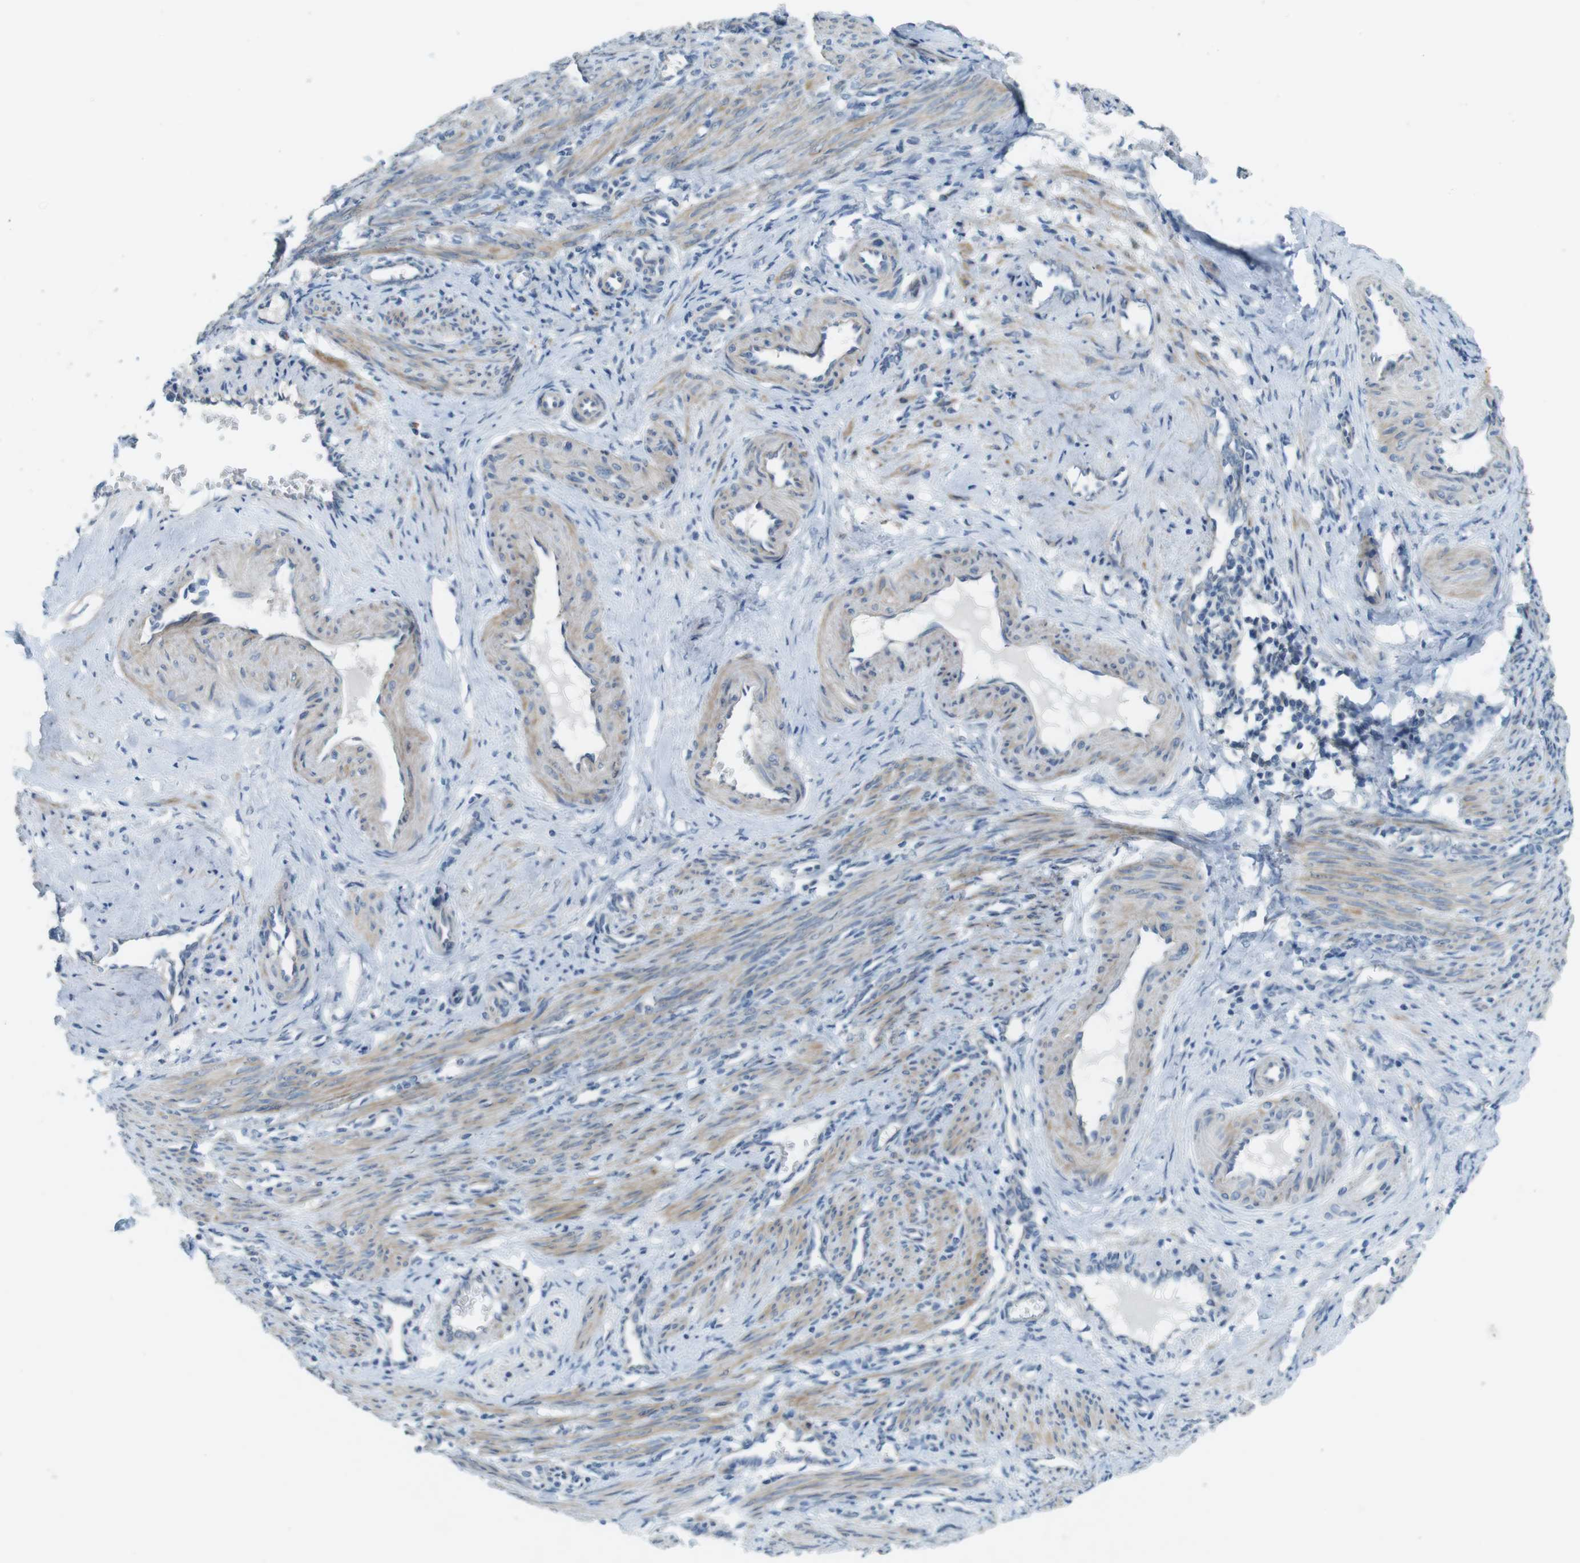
{"staining": {"intensity": "weak", "quantity": "25%-75%", "location": "cytoplasmic/membranous"}, "tissue": "smooth muscle", "cell_type": "Smooth muscle cells", "image_type": "normal", "snomed": [{"axis": "morphology", "description": "Normal tissue, NOS"}, {"axis": "topography", "description": "Endometrium"}], "caption": "Benign smooth muscle shows weak cytoplasmic/membranous positivity in about 25%-75% of smooth muscle cells (Stains: DAB (3,3'-diaminobenzidine) in brown, nuclei in blue, Microscopy: brightfield microscopy at high magnification)..", "gene": "TYW1", "patient": {"sex": "female", "age": 33}}